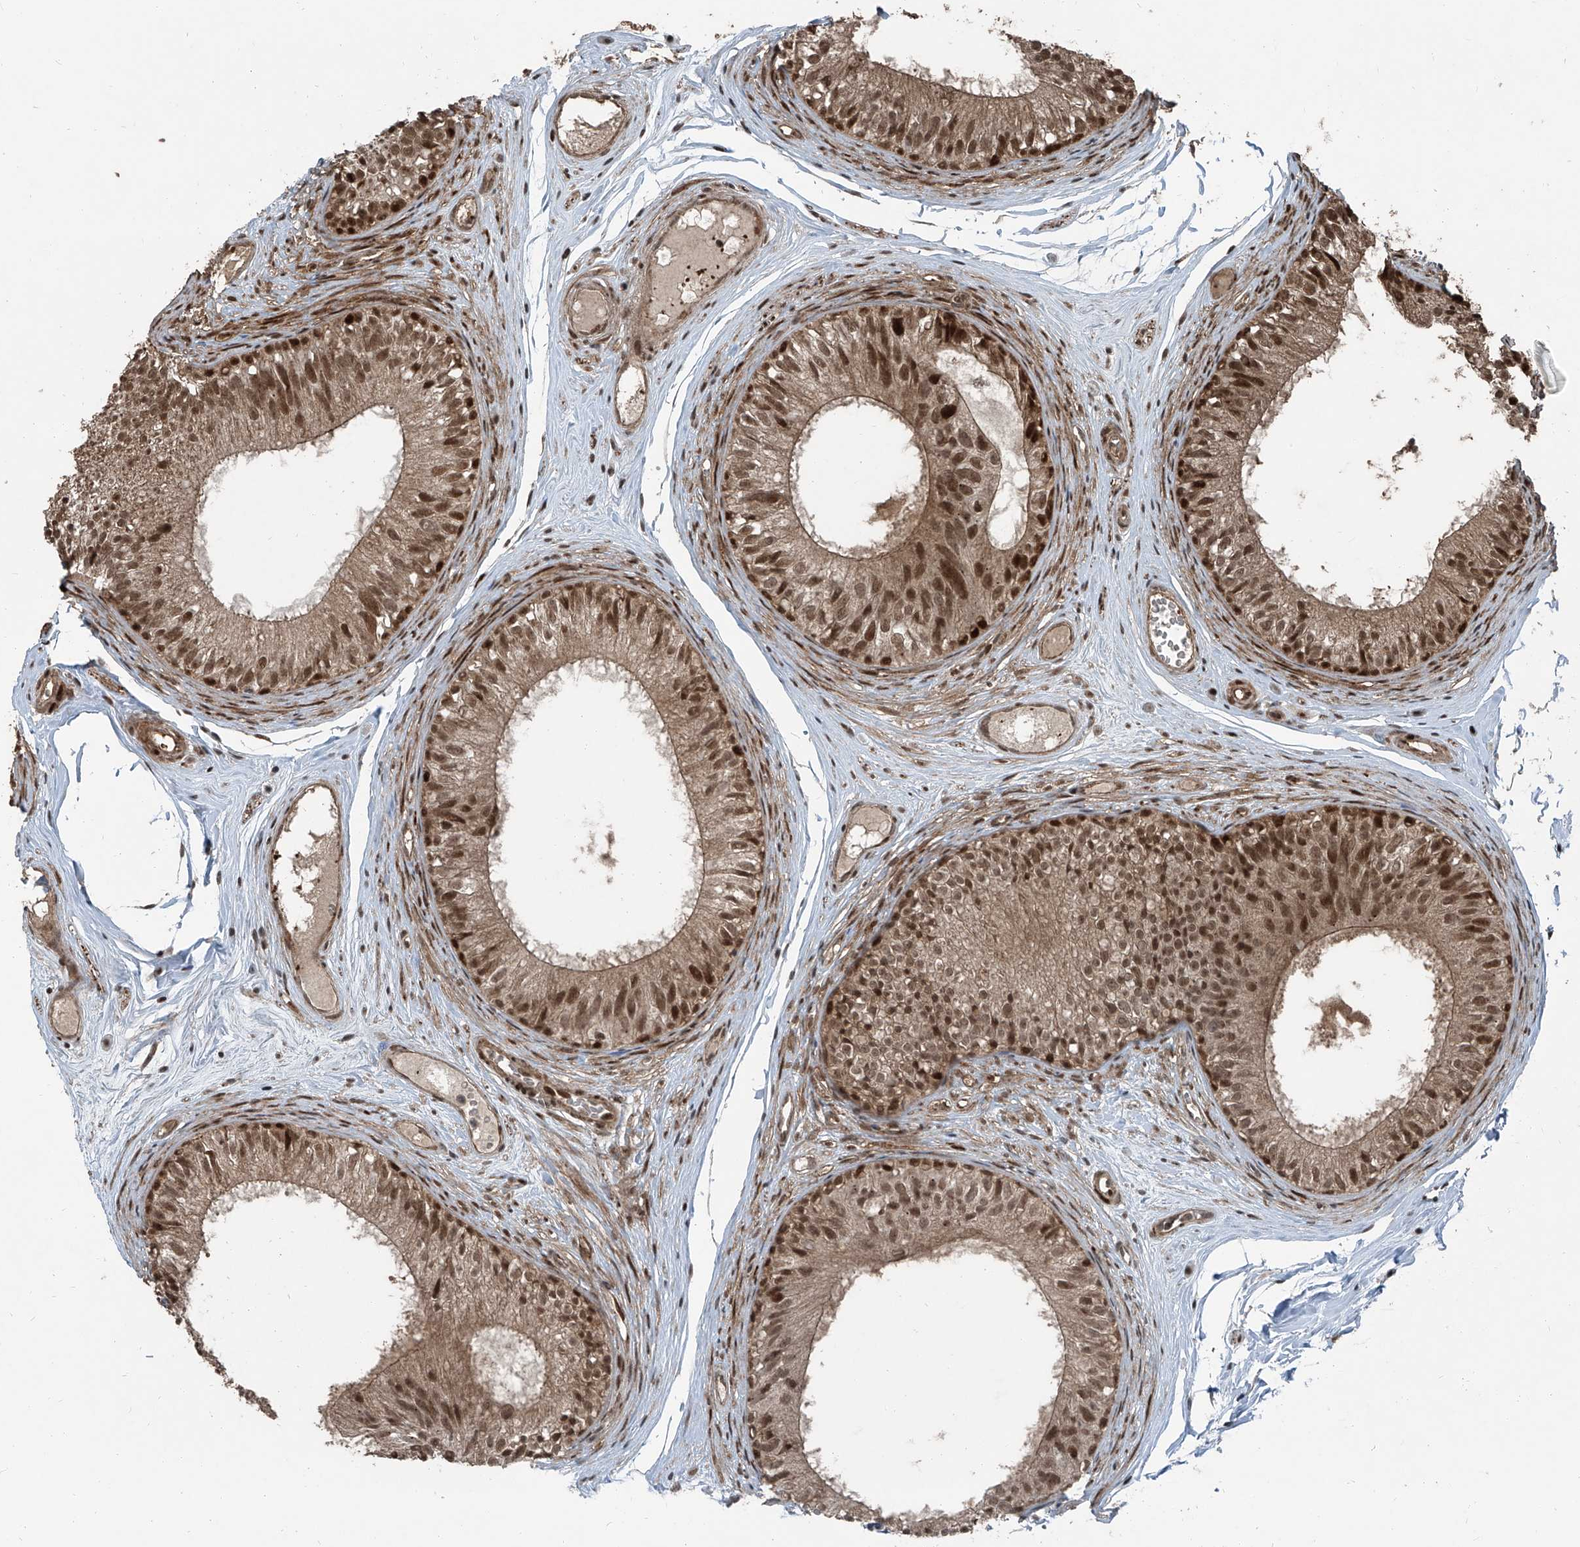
{"staining": {"intensity": "moderate", "quantity": ">75%", "location": "cytoplasmic/membranous,nuclear"}, "tissue": "epididymis", "cell_type": "Glandular cells", "image_type": "normal", "snomed": [{"axis": "morphology", "description": "Normal tissue, NOS"}, {"axis": "morphology", "description": "Seminoma in situ"}, {"axis": "topography", "description": "Testis"}, {"axis": "topography", "description": "Epididymis"}], "caption": "Approximately >75% of glandular cells in normal human epididymis reveal moderate cytoplasmic/membranous,nuclear protein positivity as visualized by brown immunohistochemical staining.", "gene": "ZNF570", "patient": {"sex": "male", "age": 28}}